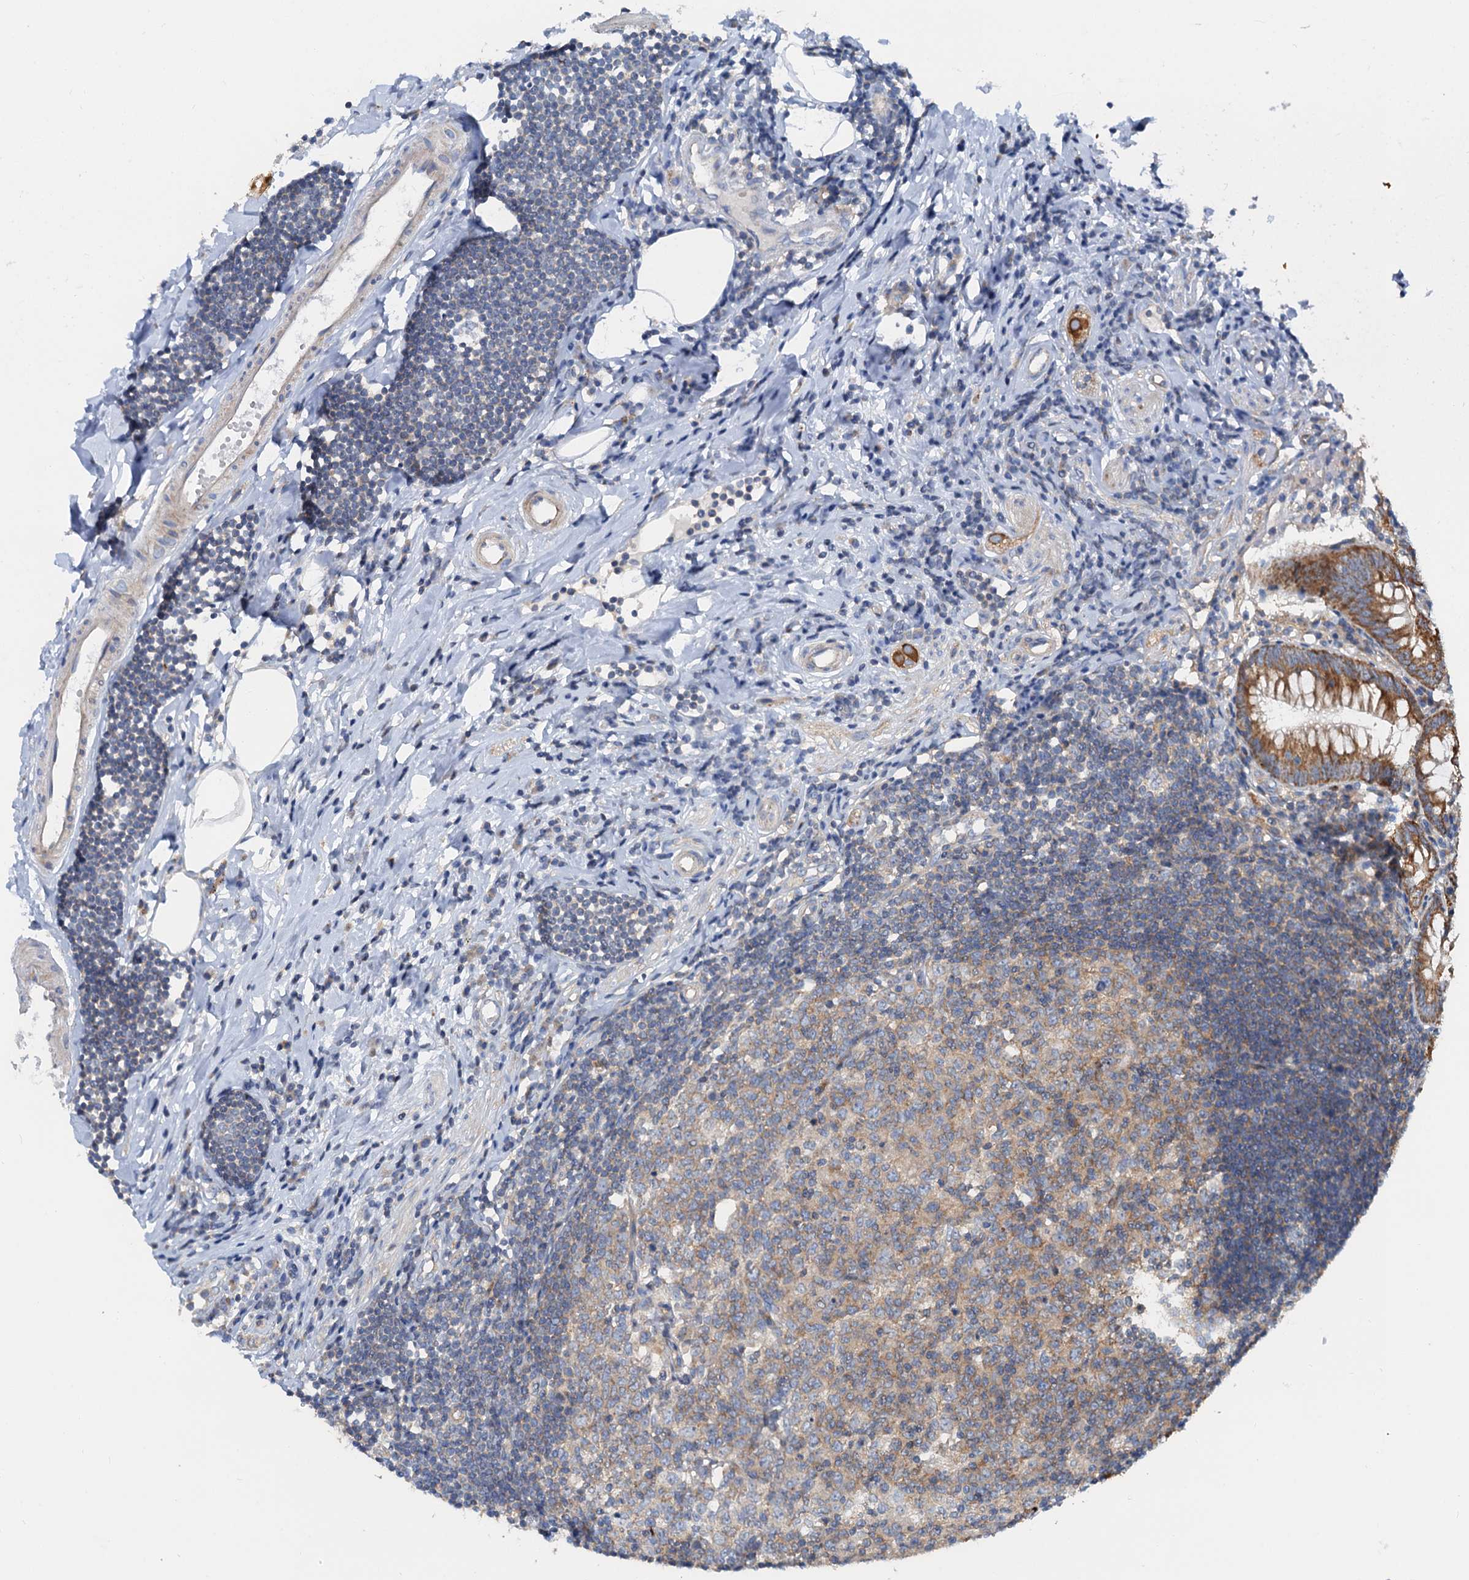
{"staining": {"intensity": "strong", "quantity": ">75%", "location": "cytoplasmic/membranous"}, "tissue": "appendix", "cell_type": "Glandular cells", "image_type": "normal", "snomed": [{"axis": "morphology", "description": "Normal tissue, NOS"}, {"axis": "topography", "description": "Appendix"}], "caption": "Glandular cells exhibit high levels of strong cytoplasmic/membranous positivity in about >75% of cells in unremarkable appendix. Immunohistochemistry (ihc) stains the protein in brown and the nuclei are stained blue.", "gene": "ANKRD26", "patient": {"sex": "female", "age": 54}}